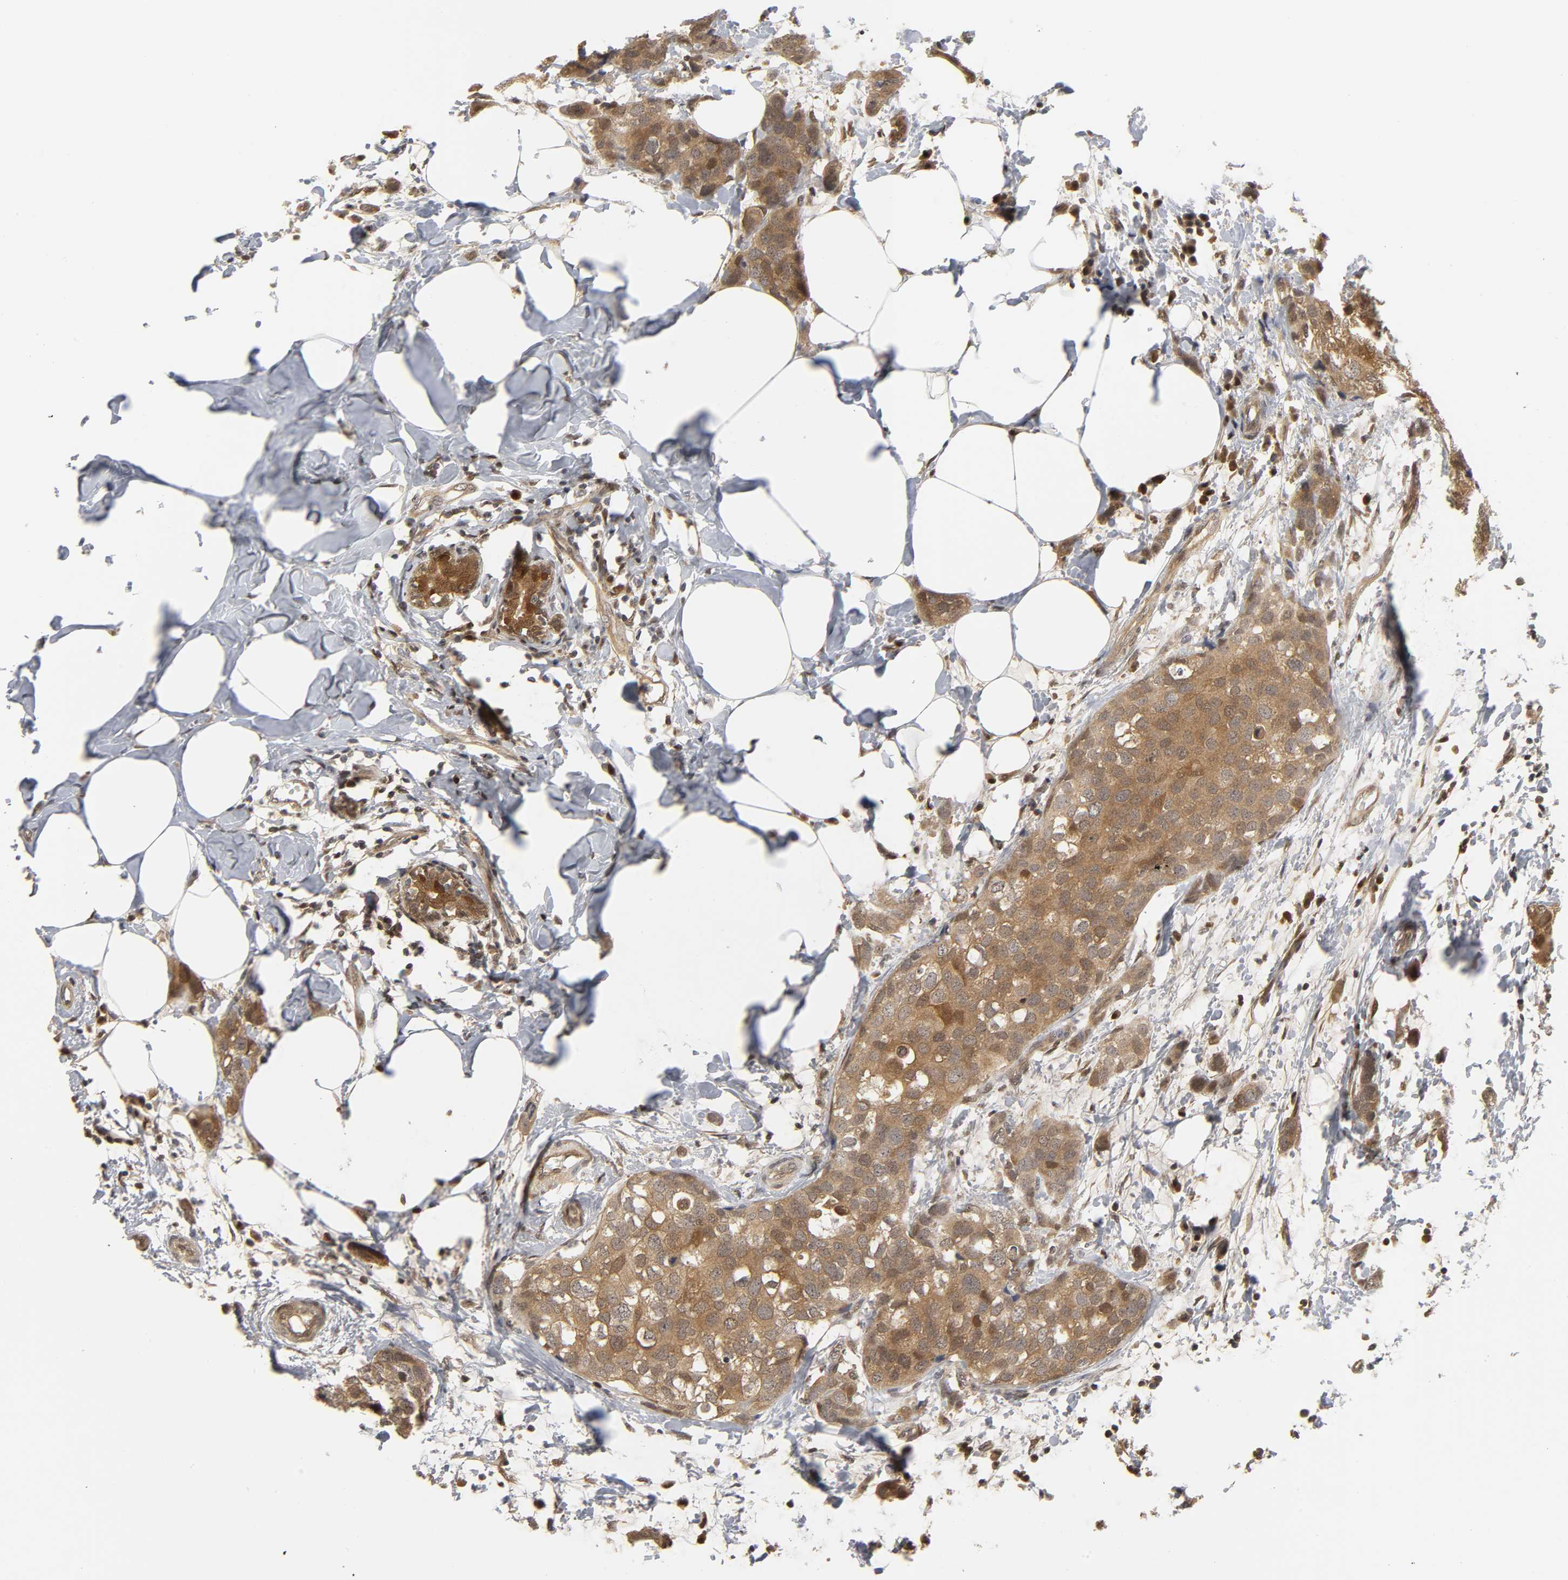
{"staining": {"intensity": "moderate", "quantity": ">75%", "location": "cytoplasmic/membranous"}, "tissue": "breast cancer", "cell_type": "Tumor cells", "image_type": "cancer", "snomed": [{"axis": "morphology", "description": "Normal tissue, NOS"}, {"axis": "morphology", "description": "Duct carcinoma"}, {"axis": "topography", "description": "Breast"}], "caption": "IHC photomicrograph of neoplastic tissue: breast invasive ductal carcinoma stained using IHC displays medium levels of moderate protein expression localized specifically in the cytoplasmic/membranous of tumor cells, appearing as a cytoplasmic/membranous brown color.", "gene": "PARK7", "patient": {"sex": "female", "age": 50}}